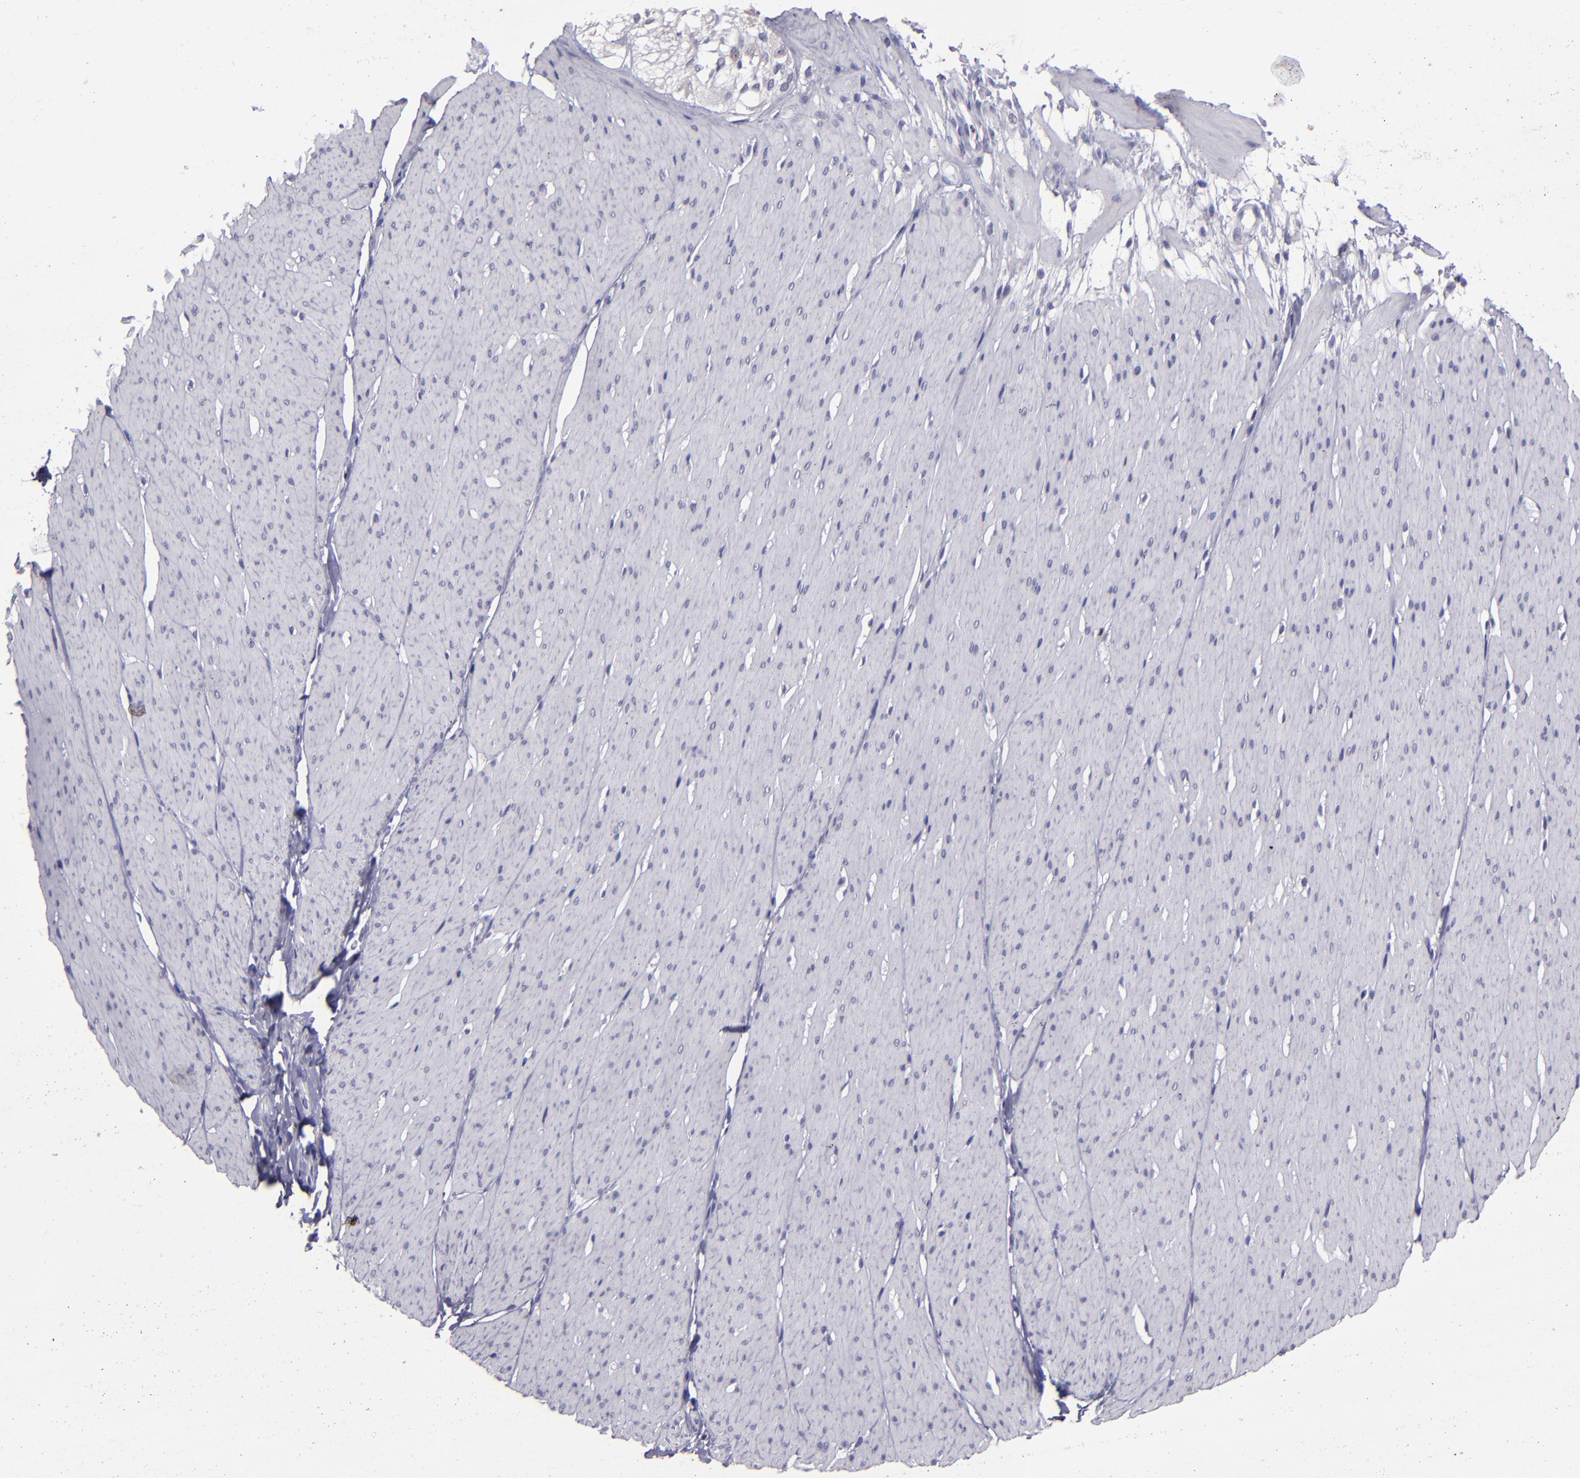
{"staining": {"intensity": "negative", "quantity": "none", "location": "none"}, "tissue": "smooth muscle", "cell_type": "Smooth muscle cells", "image_type": "normal", "snomed": [{"axis": "morphology", "description": "Normal tissue, NOS"}, {"axis": "topography", "description": "Smooth muscle"}, {"axis": "topography", "description": "Colon"}], "caption": "IHC micrograph of unremarkable smooth muscle: human smooth muscle stained with DAB (3,3'-diaminobenzidine) exhibits no significant protein positivity in smooth muscle cells.", "gene": "CEBPE", "patient": {"sex": "male", "age": 67}}